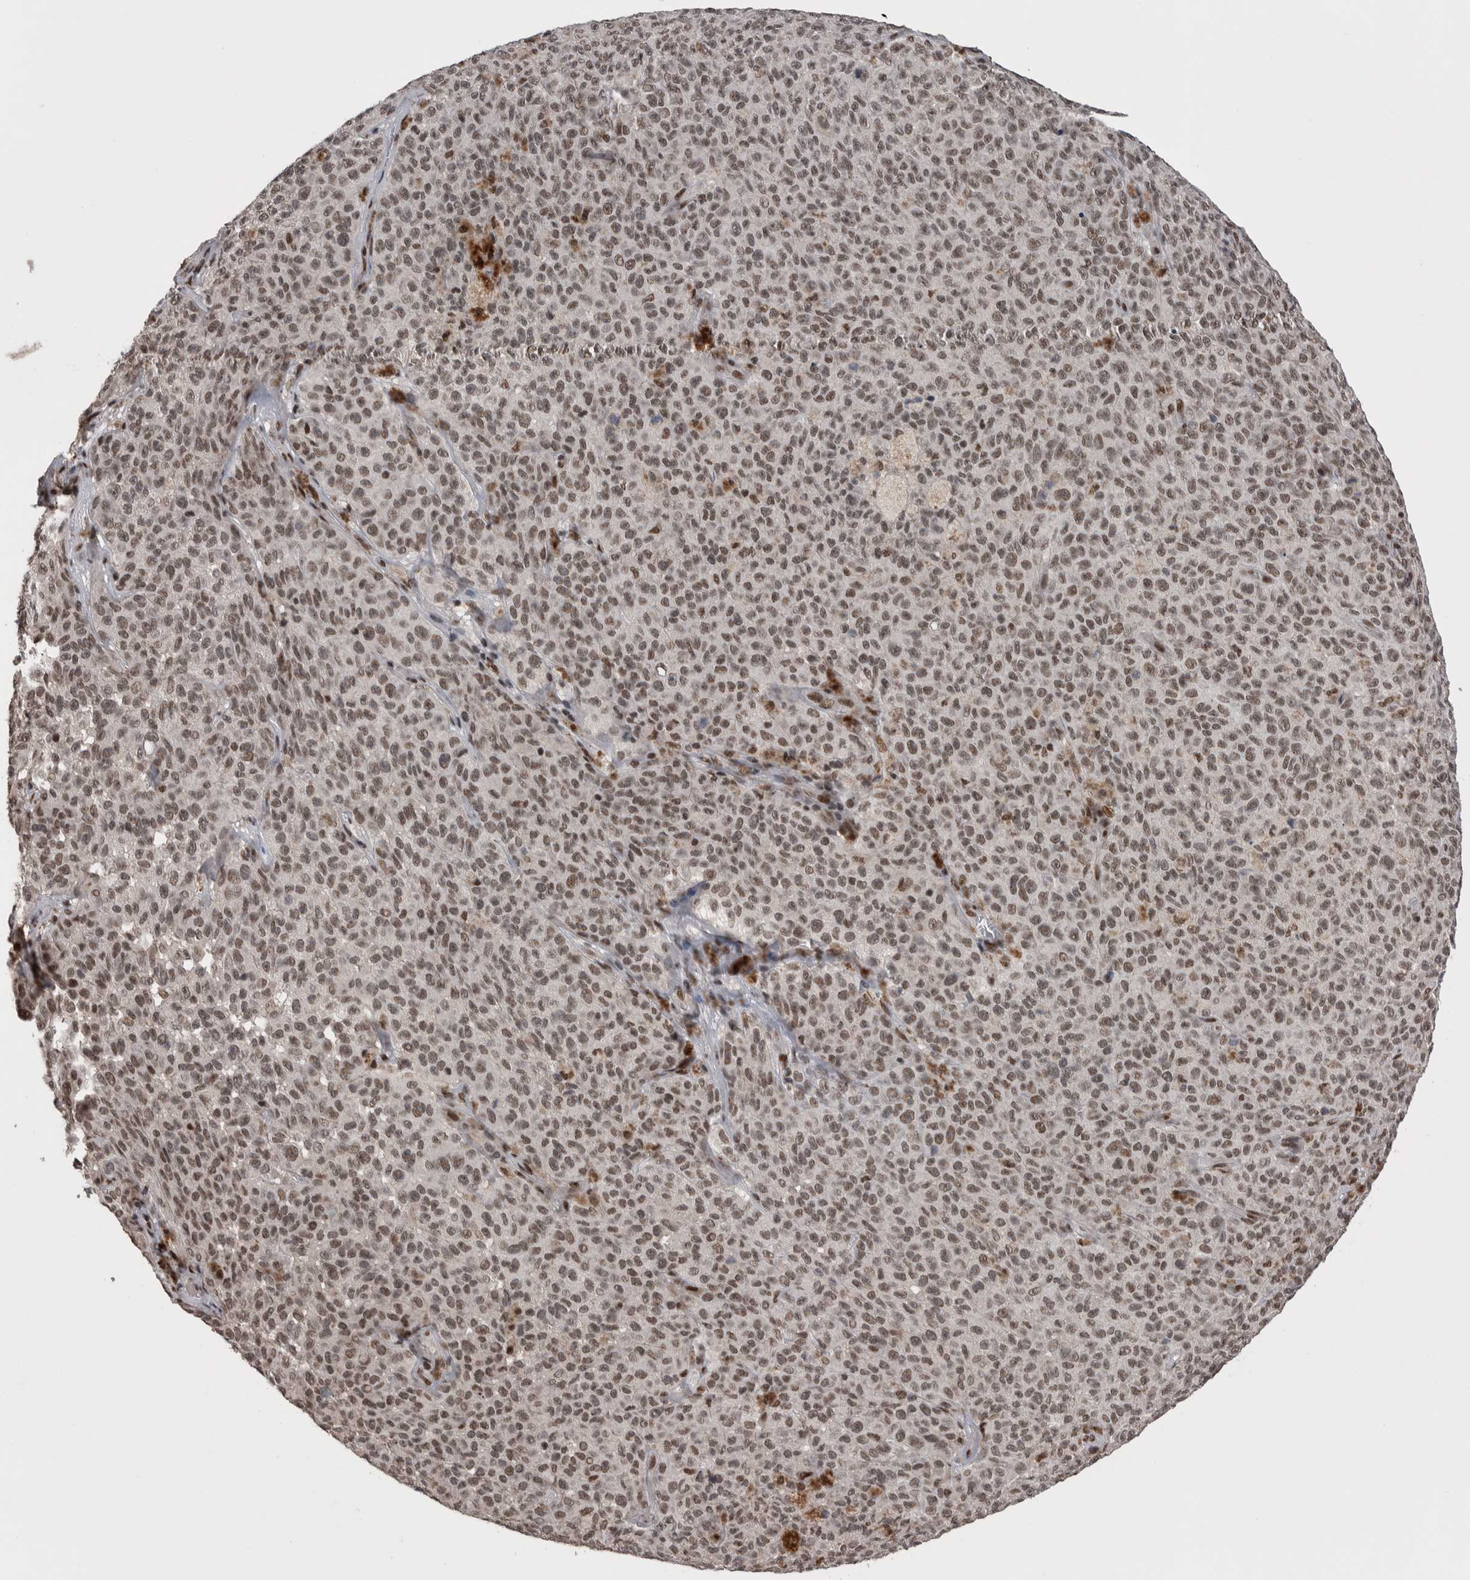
{"staining": {"intensity": "weak", "quantity": ">75%", "location": "nuclear"}, "tissue": "melanoma", "cell_type": "Tumor cells", "image_type": "cancer", "snomed": [{"axis": "morphology", "description": "Malignant melanoma, NOS"}, {"axis": "topography", "description": "Skin"}], "caption": "DAB (3,3'-diaminobenzidine) immunohistochemical staining of human malignant melanoma shows weak nuclear protein expression in about >75% of tumor cells.", "gene": "DMTF1", "patient": {"sex": "female", "age": 82}}